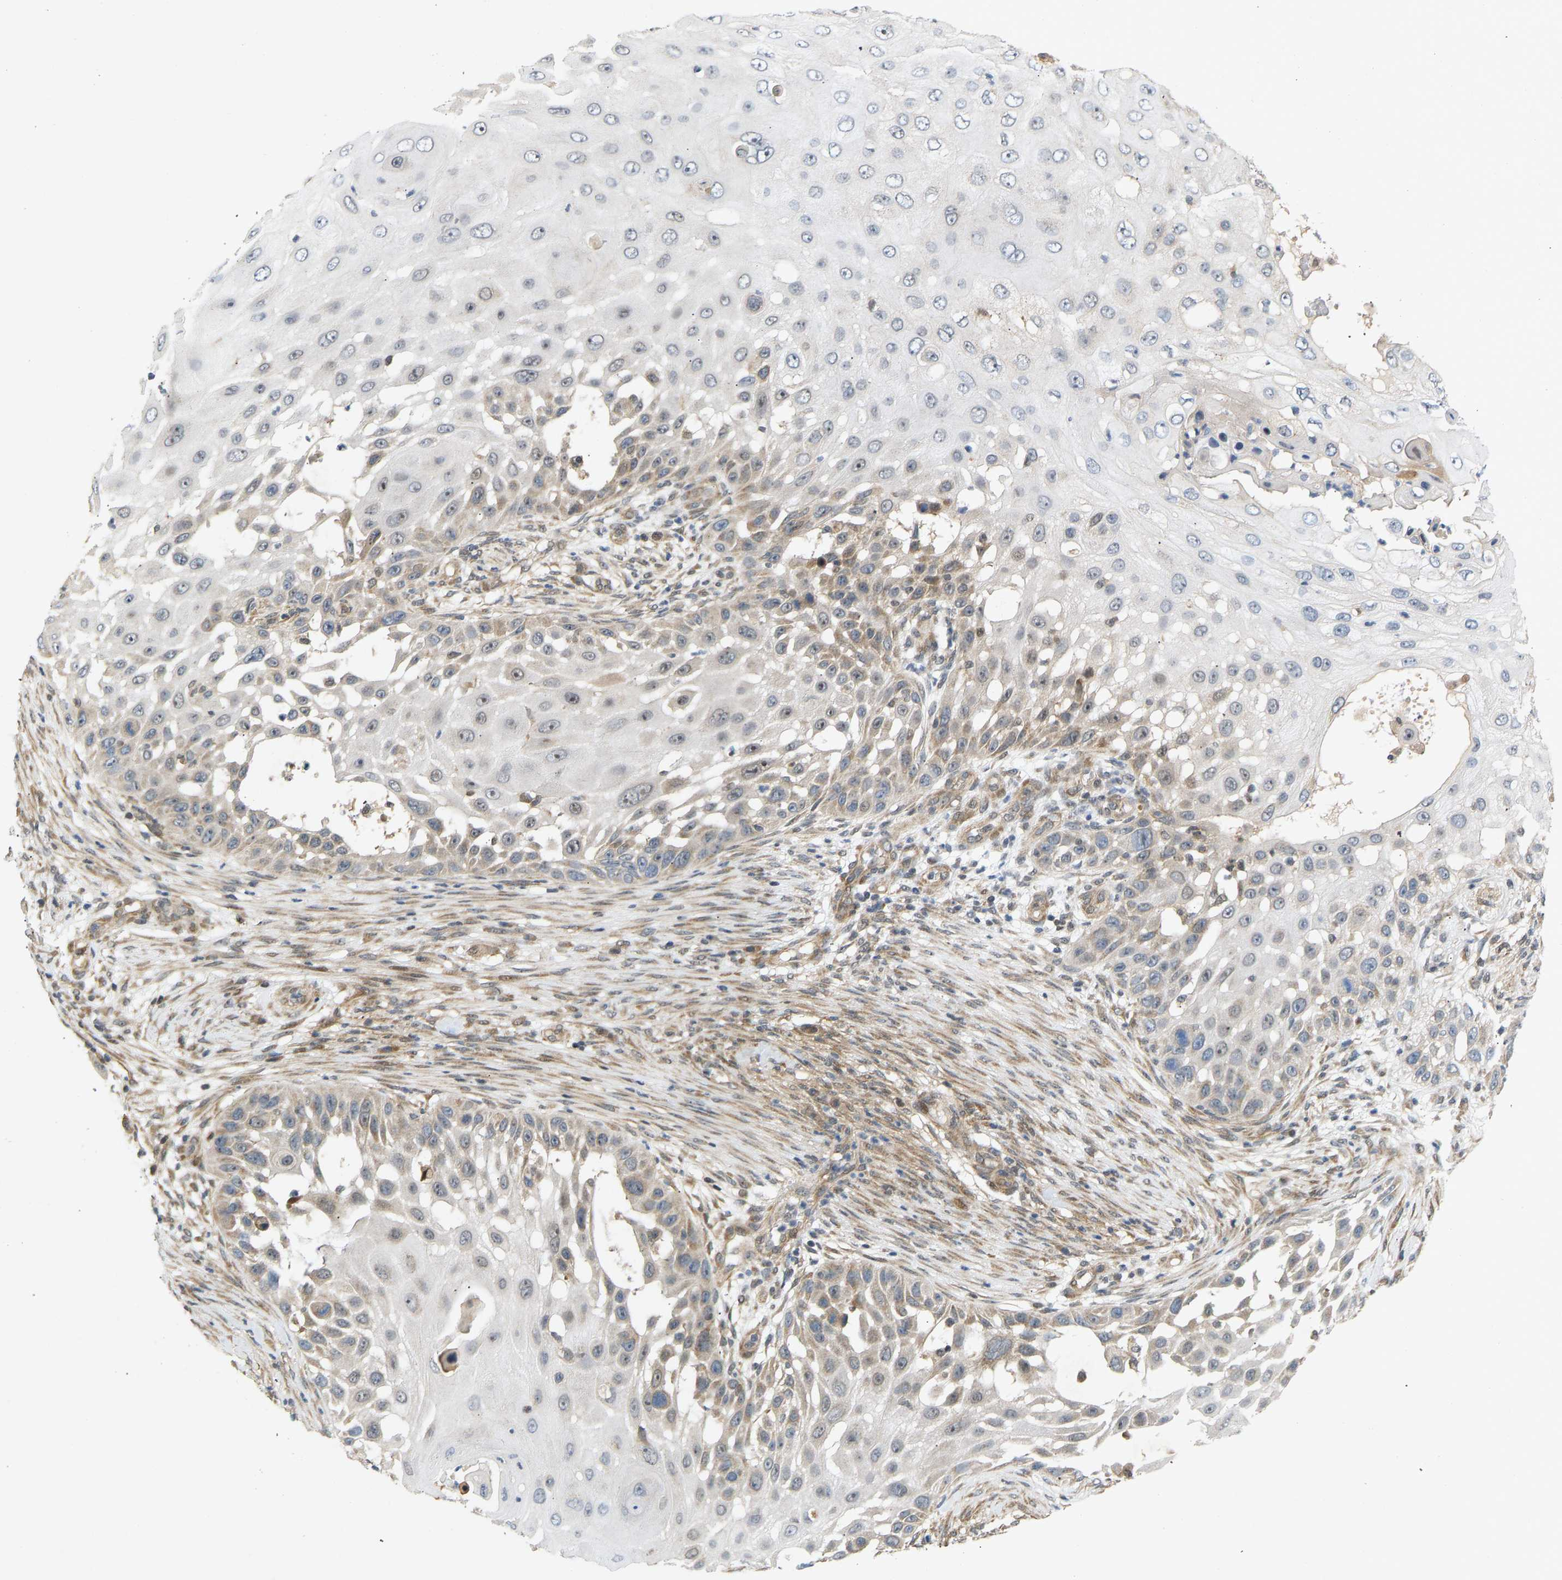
{"staining": {"intensity": "moderate", "quantity": "<25%", "location": "cytoplasmic/membranous"}, "tissue": "skin cancer", "cell_type": "Tumor cells", "image_type": "cancer", "snomed": [{"axis": "morphology", "description": "Squamous cell carcinoma, NOS"}, {"axis": "topography", "description": "Skin"}], "caption": "Protein expression analysis of skin cancer shows moderate cytoplasmic/membranous positivity in approximately <25% of tumor cells. The staining was performed using DAB to visualize the protein expression in brown, while the nuclei were stained in blue with hematoxylin (Magnification: 20x).", "gene": "BAG1", "patient": {"sex": "female", "age": 44}}